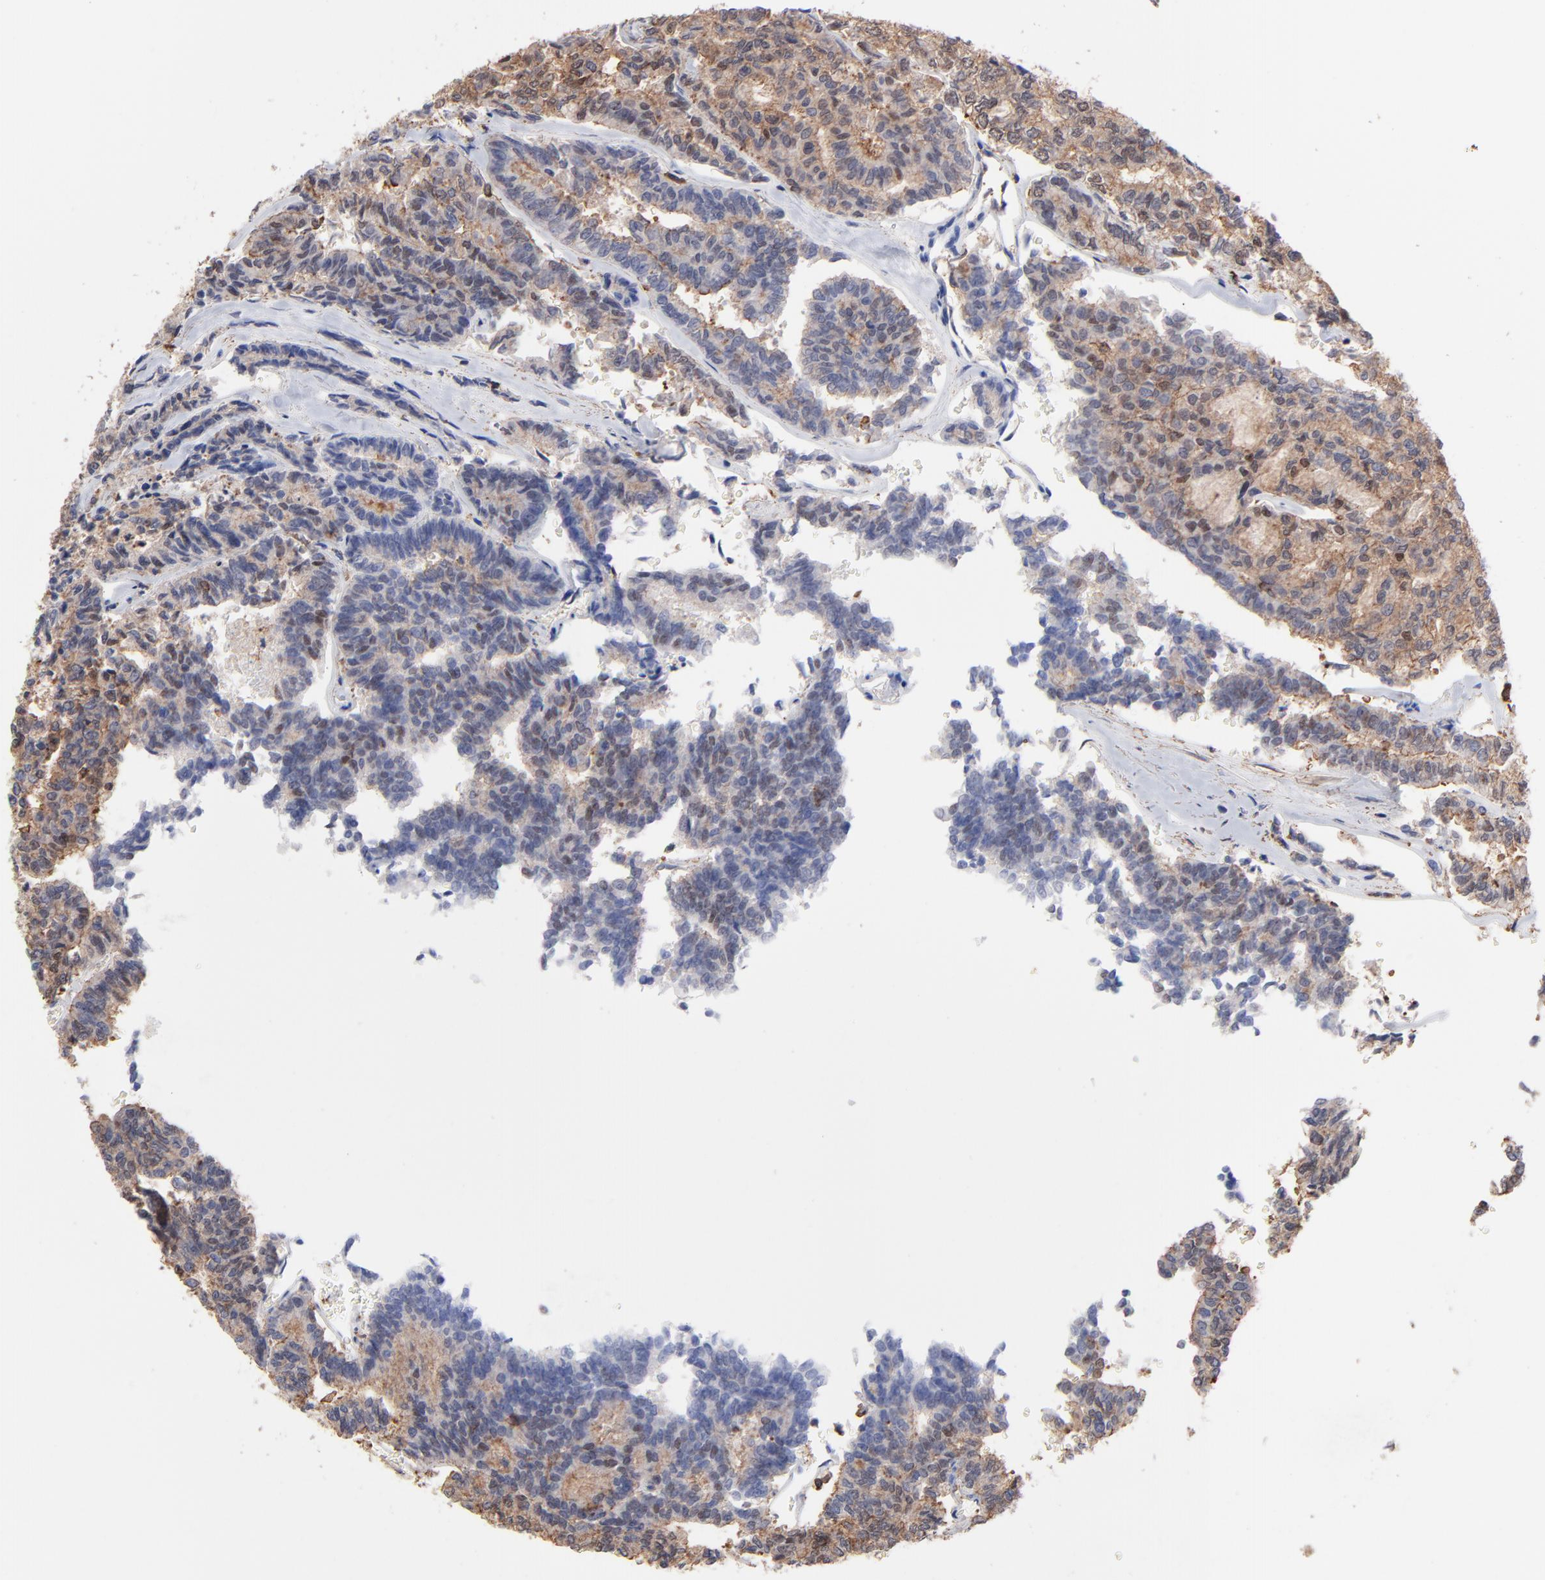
{"staining": {"intensity": "moderate", "quantity": ">75%", "location": "cytoplasmic/membranous"}, "tissue": "thyroid cancer", "cell_type": "Tumor cells", "image_type": "cancer", "snomed": [{"axis": "morphology", "description": "Papillary adenocarcinoma, NOS"}, {"axis": "topography", "description": "Thyroid gland"}], "caption": "Thyroid papillary adenocarcinoma stained with a protein marker shows moderate staining in tumor cells.", "gene": "ASL", "patient": {"sex": "female", "age": 35}}